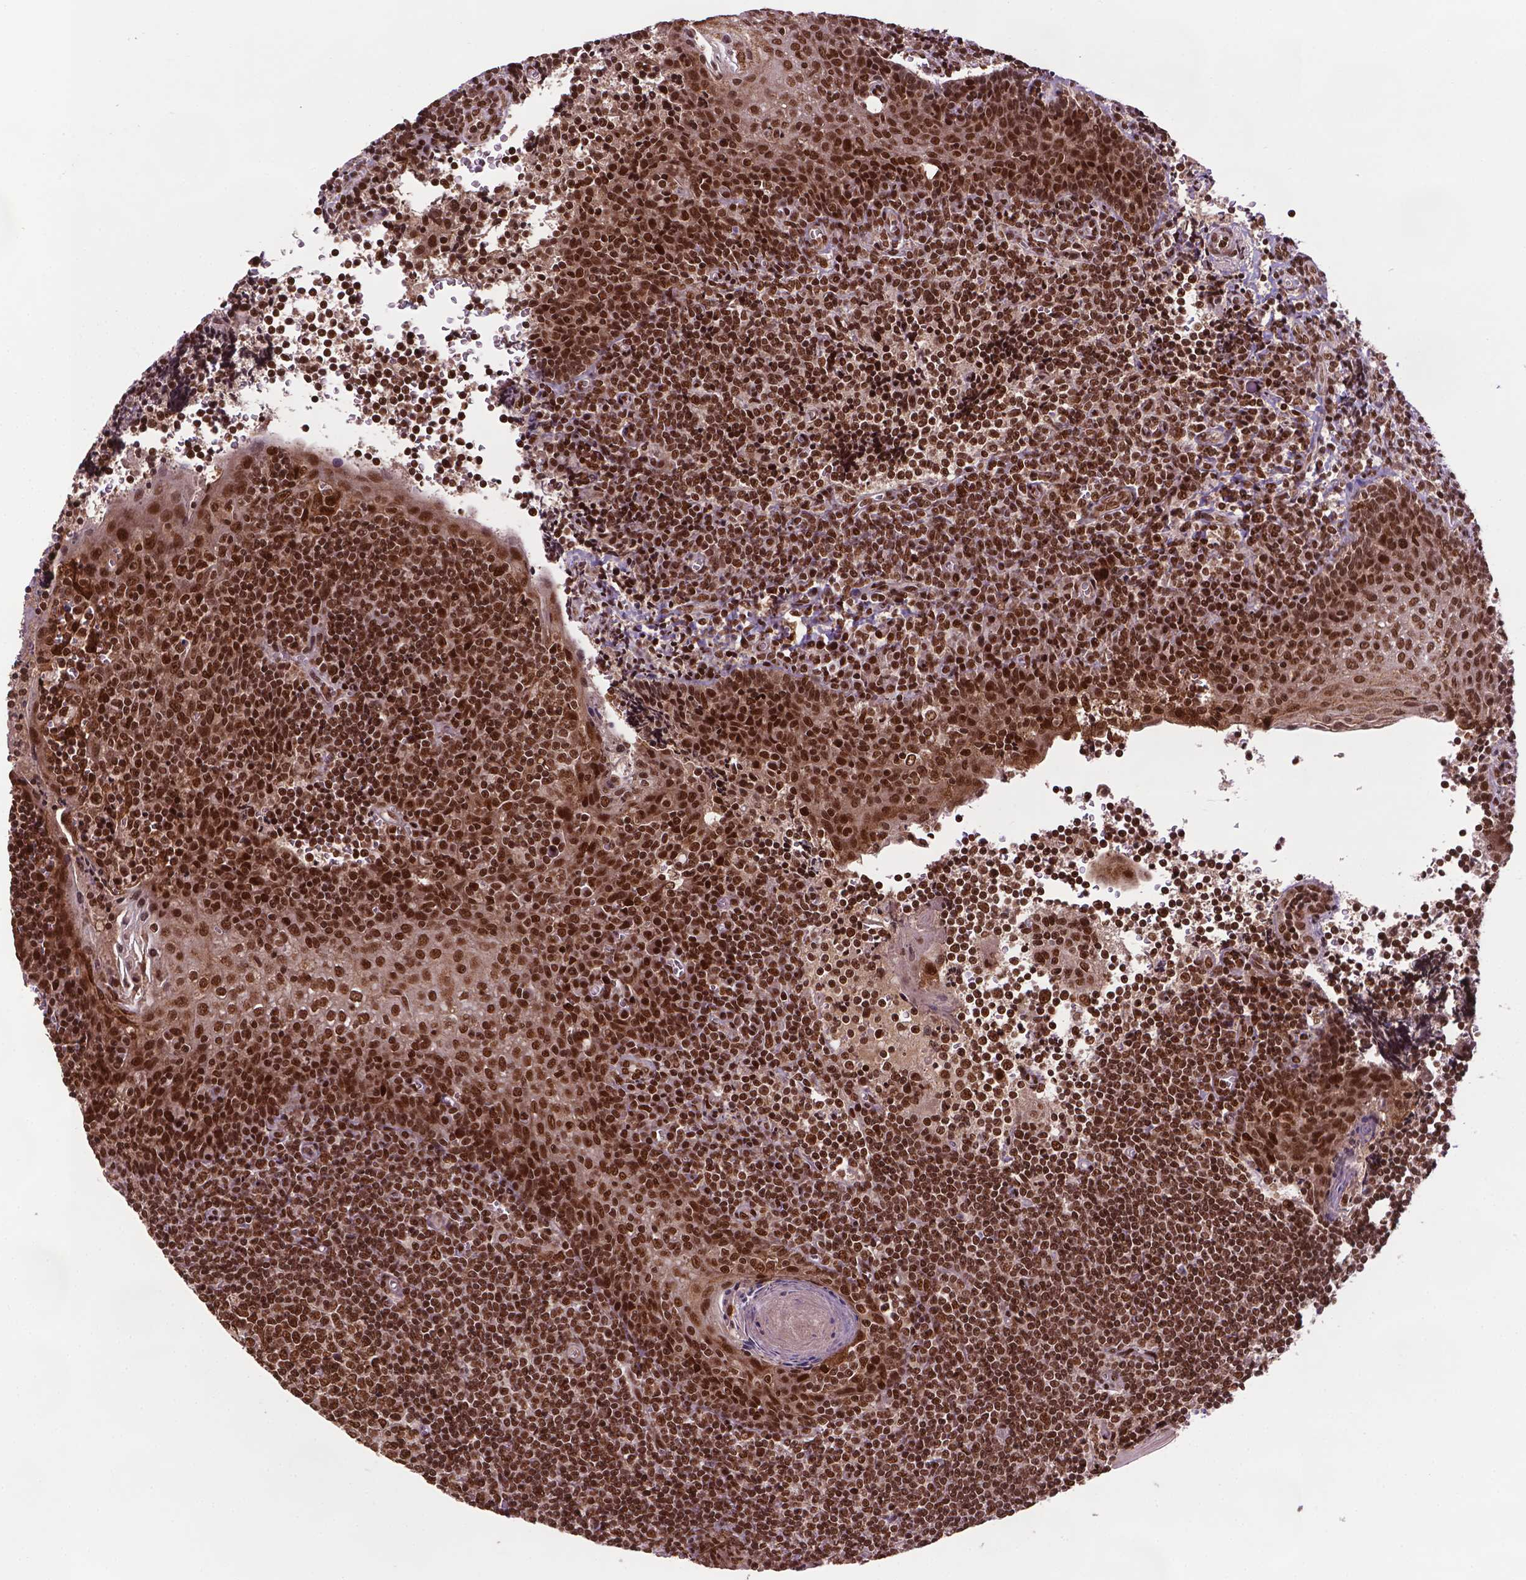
{"staining": {"intensity": "strong", "quantity": ">75%", "location": "nuclear"}, "tissue": "tonsil", "cell_type": "Germinal center cells", "image_type": "normal", "snomed": [{"axis": "morphology", "description": "Normal tissue, NOS"}, {"axis": "morphology", "description": "Inflammation, NOS"}, {"axis": "topography", "description": "Tonsil"}], "caption": "Immunohistochemical staining of normal tonsil exhibits strong nuclear protein positivity in approximately >75% of germinal center cells.", "gene": "SIRT6", "patient": {"sex": "female", "age": 31}}